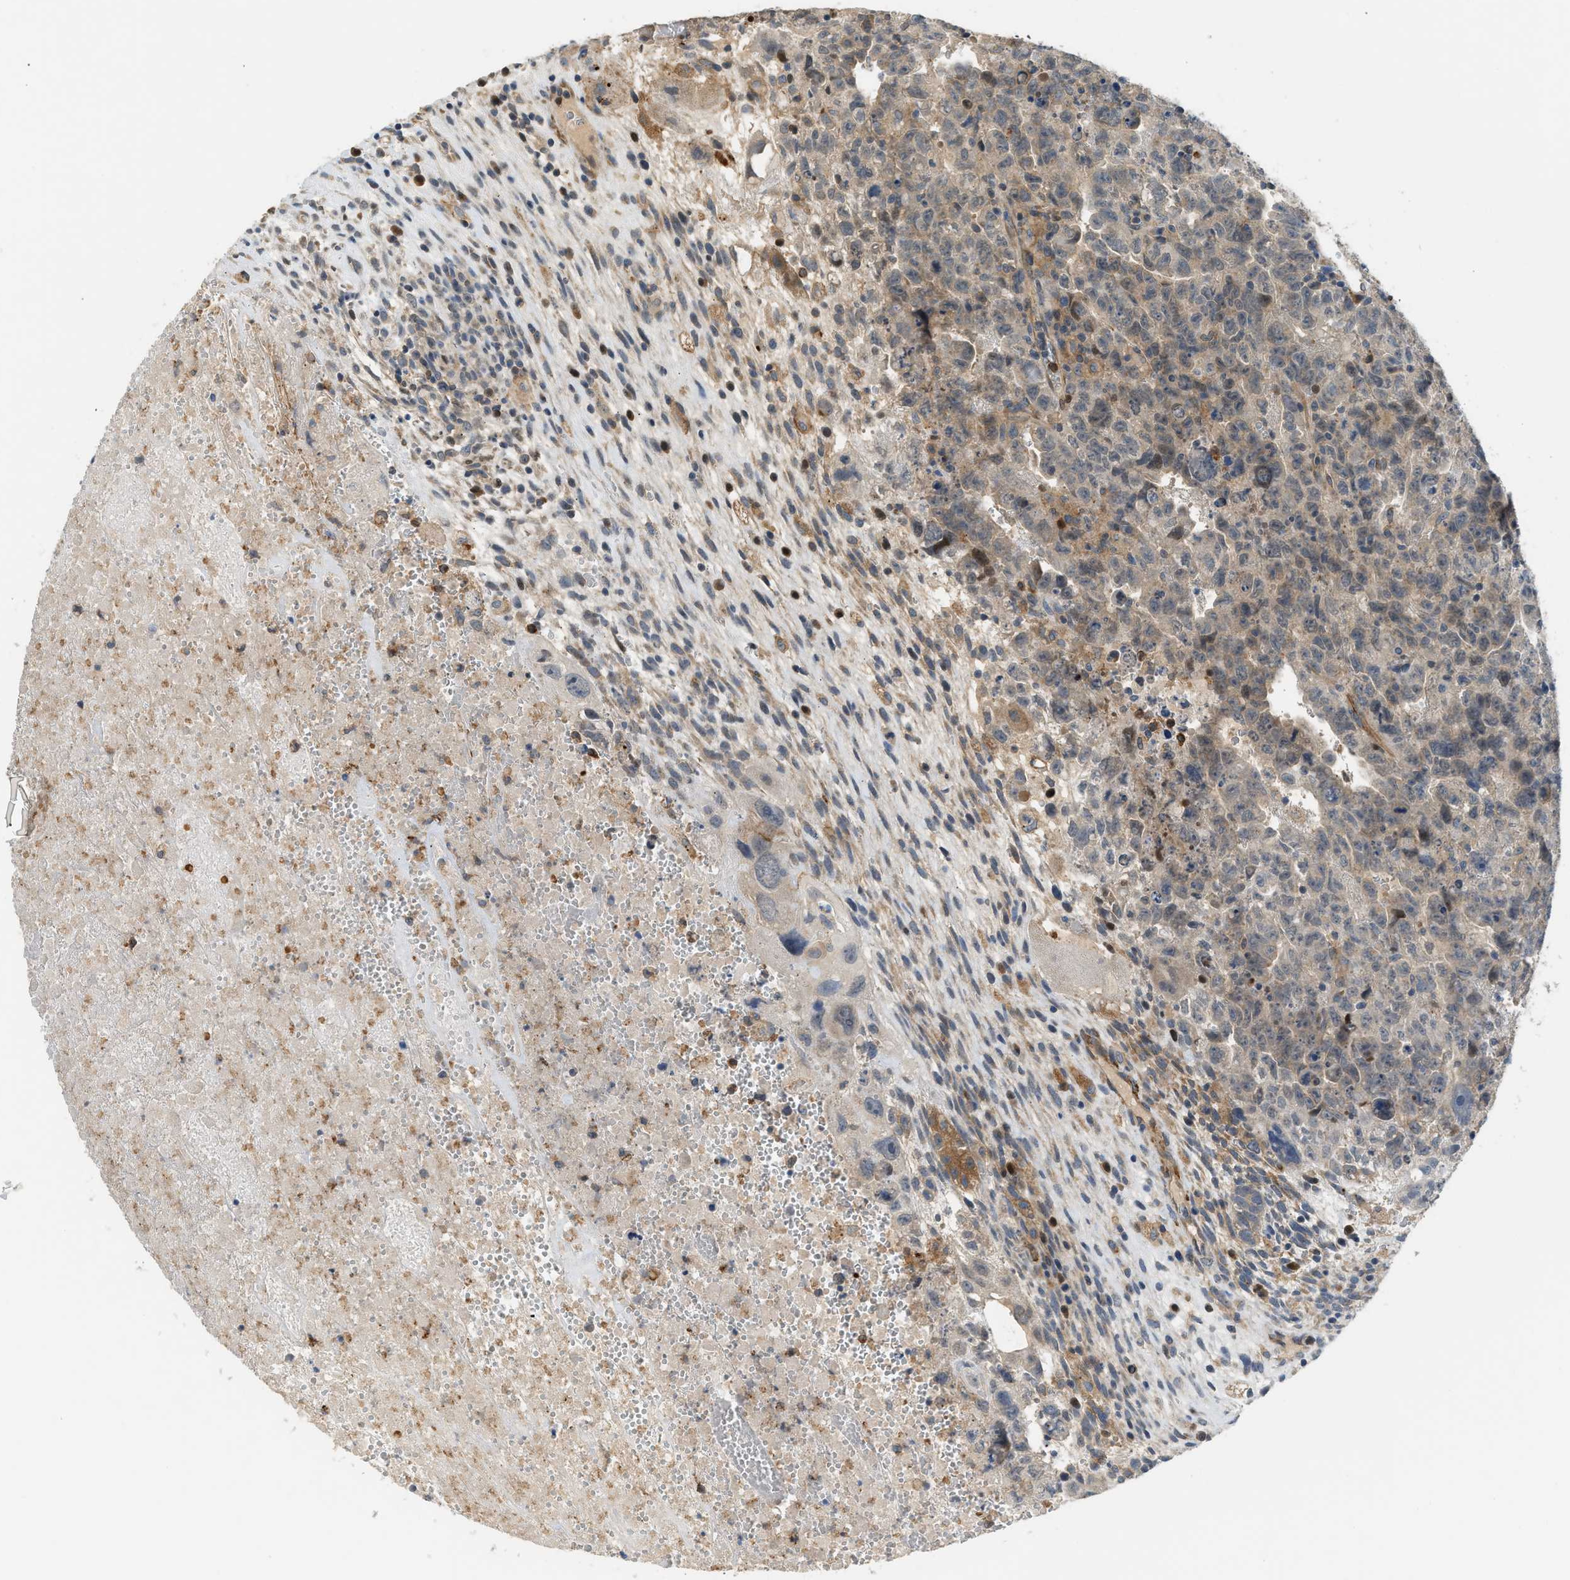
{"staining": {"intensity": "weak", "quantity": "25%-75%", "location": "cytoplasmic/membranous"}, "tissue": "testis cancer", "cell_type": "Tumor cells", "image_type": "cancer", "snomed": [{"axis": "morphology", "description": "Carcinoma, Embryonal, NOS"}, {"axis": "topography", "description": "Testis"}], "caption": "Testis cancer tissue demonstrates weak cytoplasmic/membranous positivity in approximately 25%-75% of tumor cells", "gene": "RHBDF2", "patient": {"sex": "male", "age": 28}}